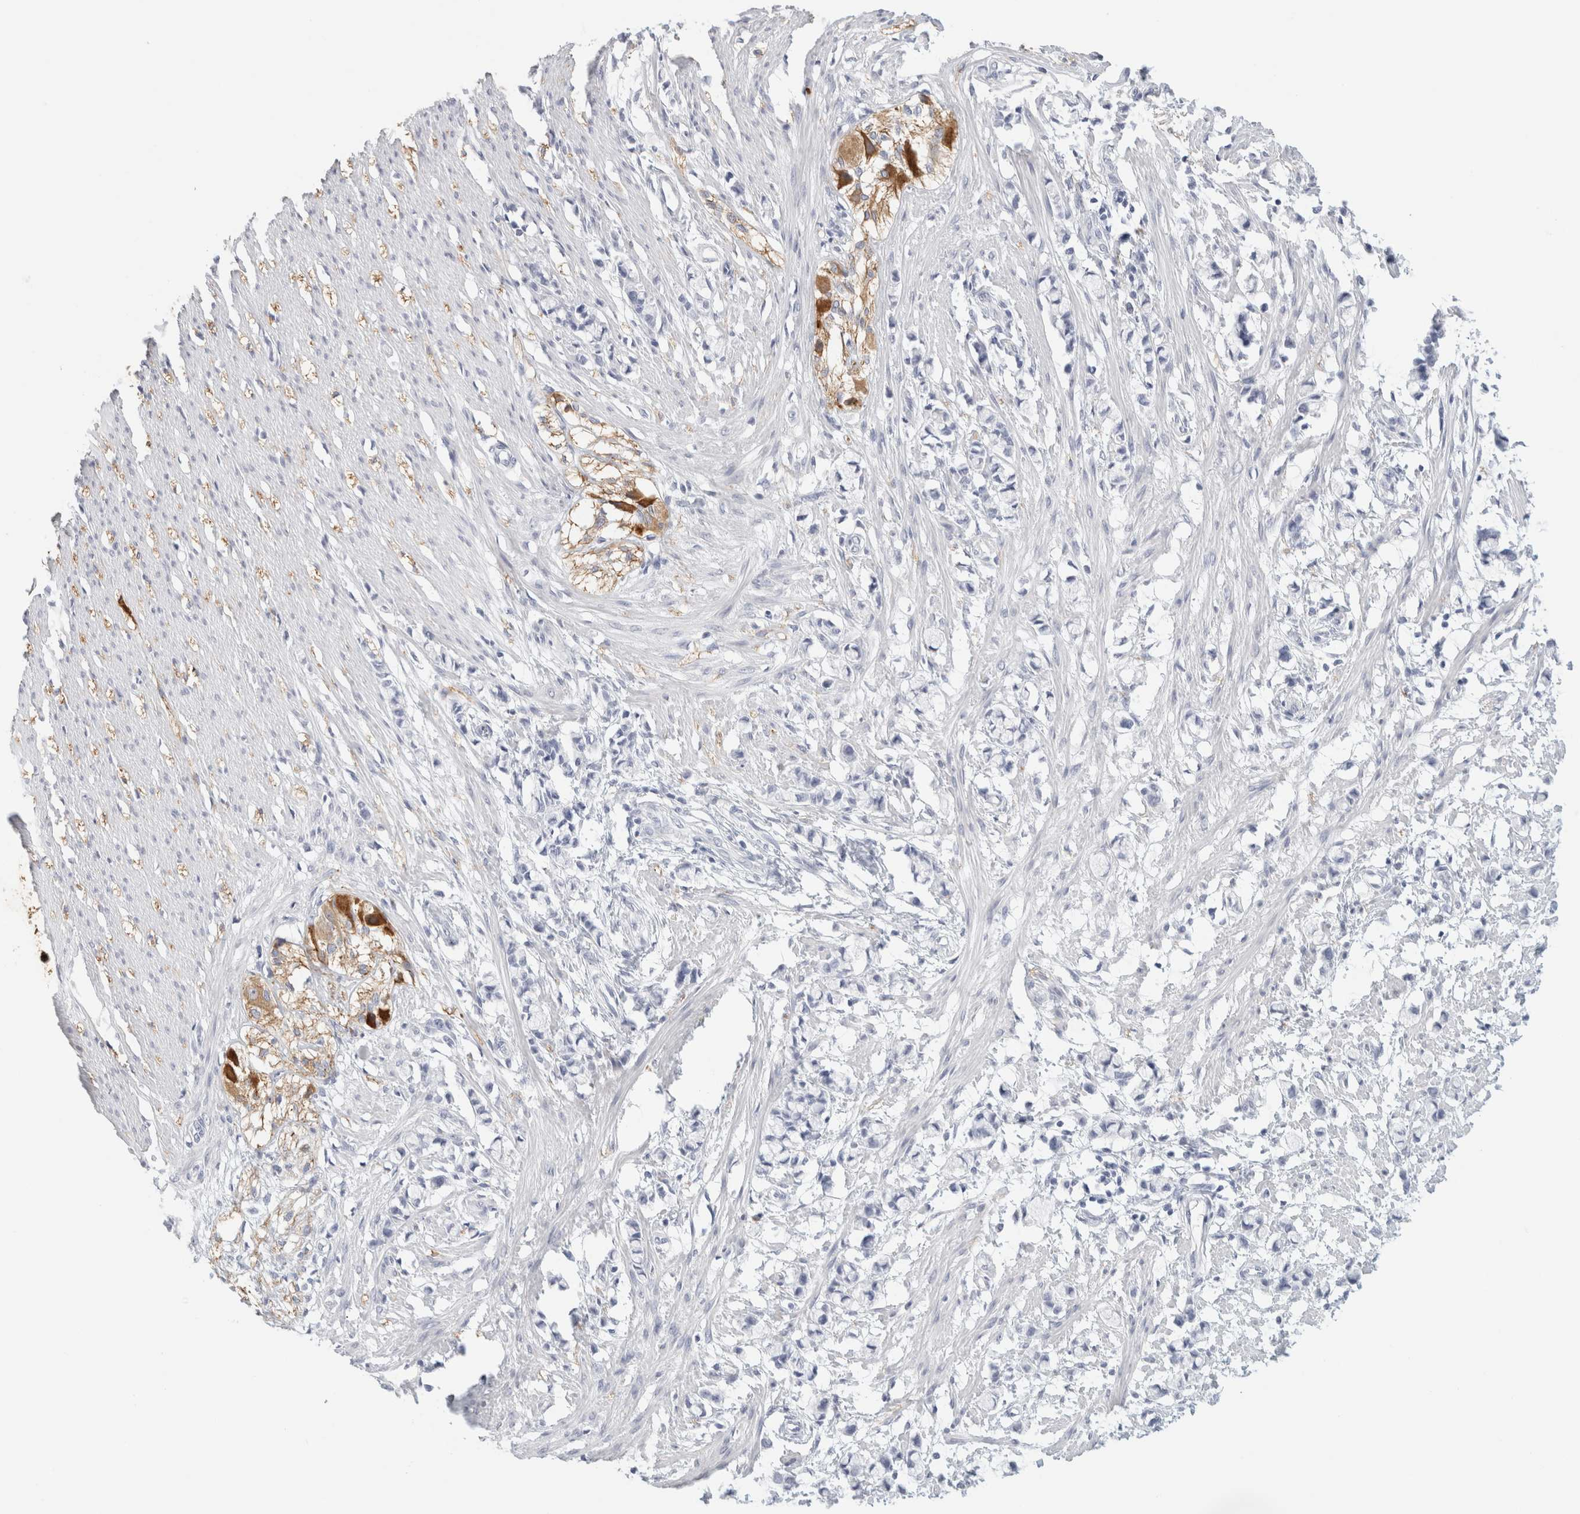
{"staining": {"intensity": "negative", "quantity": "none", "location": "none"}, "tissue": "smooth muscle", "cell_type": "Smooth muscle cells", "image_type": "normal", "snomed": [{"axis": "morphology", "description": "Normal tissue, NOS"}, {"axis": "morphology", "description": "Adenocarcinoma, NOS"}, {"axis": "topography", "description": "Smooth muscle"}, {"axis": "topography", "description": "Colon"}], "caption": "A photomicrograph of smooth muscle stained for a protein reveals no brown staining in smooth muscle cells. The staining is performed using DAB (3,3'-diaminobenzidine) brown chromogen with nuclei counter-stained in using hematoxylin.", "gene": "RTN4", "patient": {"sex": "male", "age": 14}}